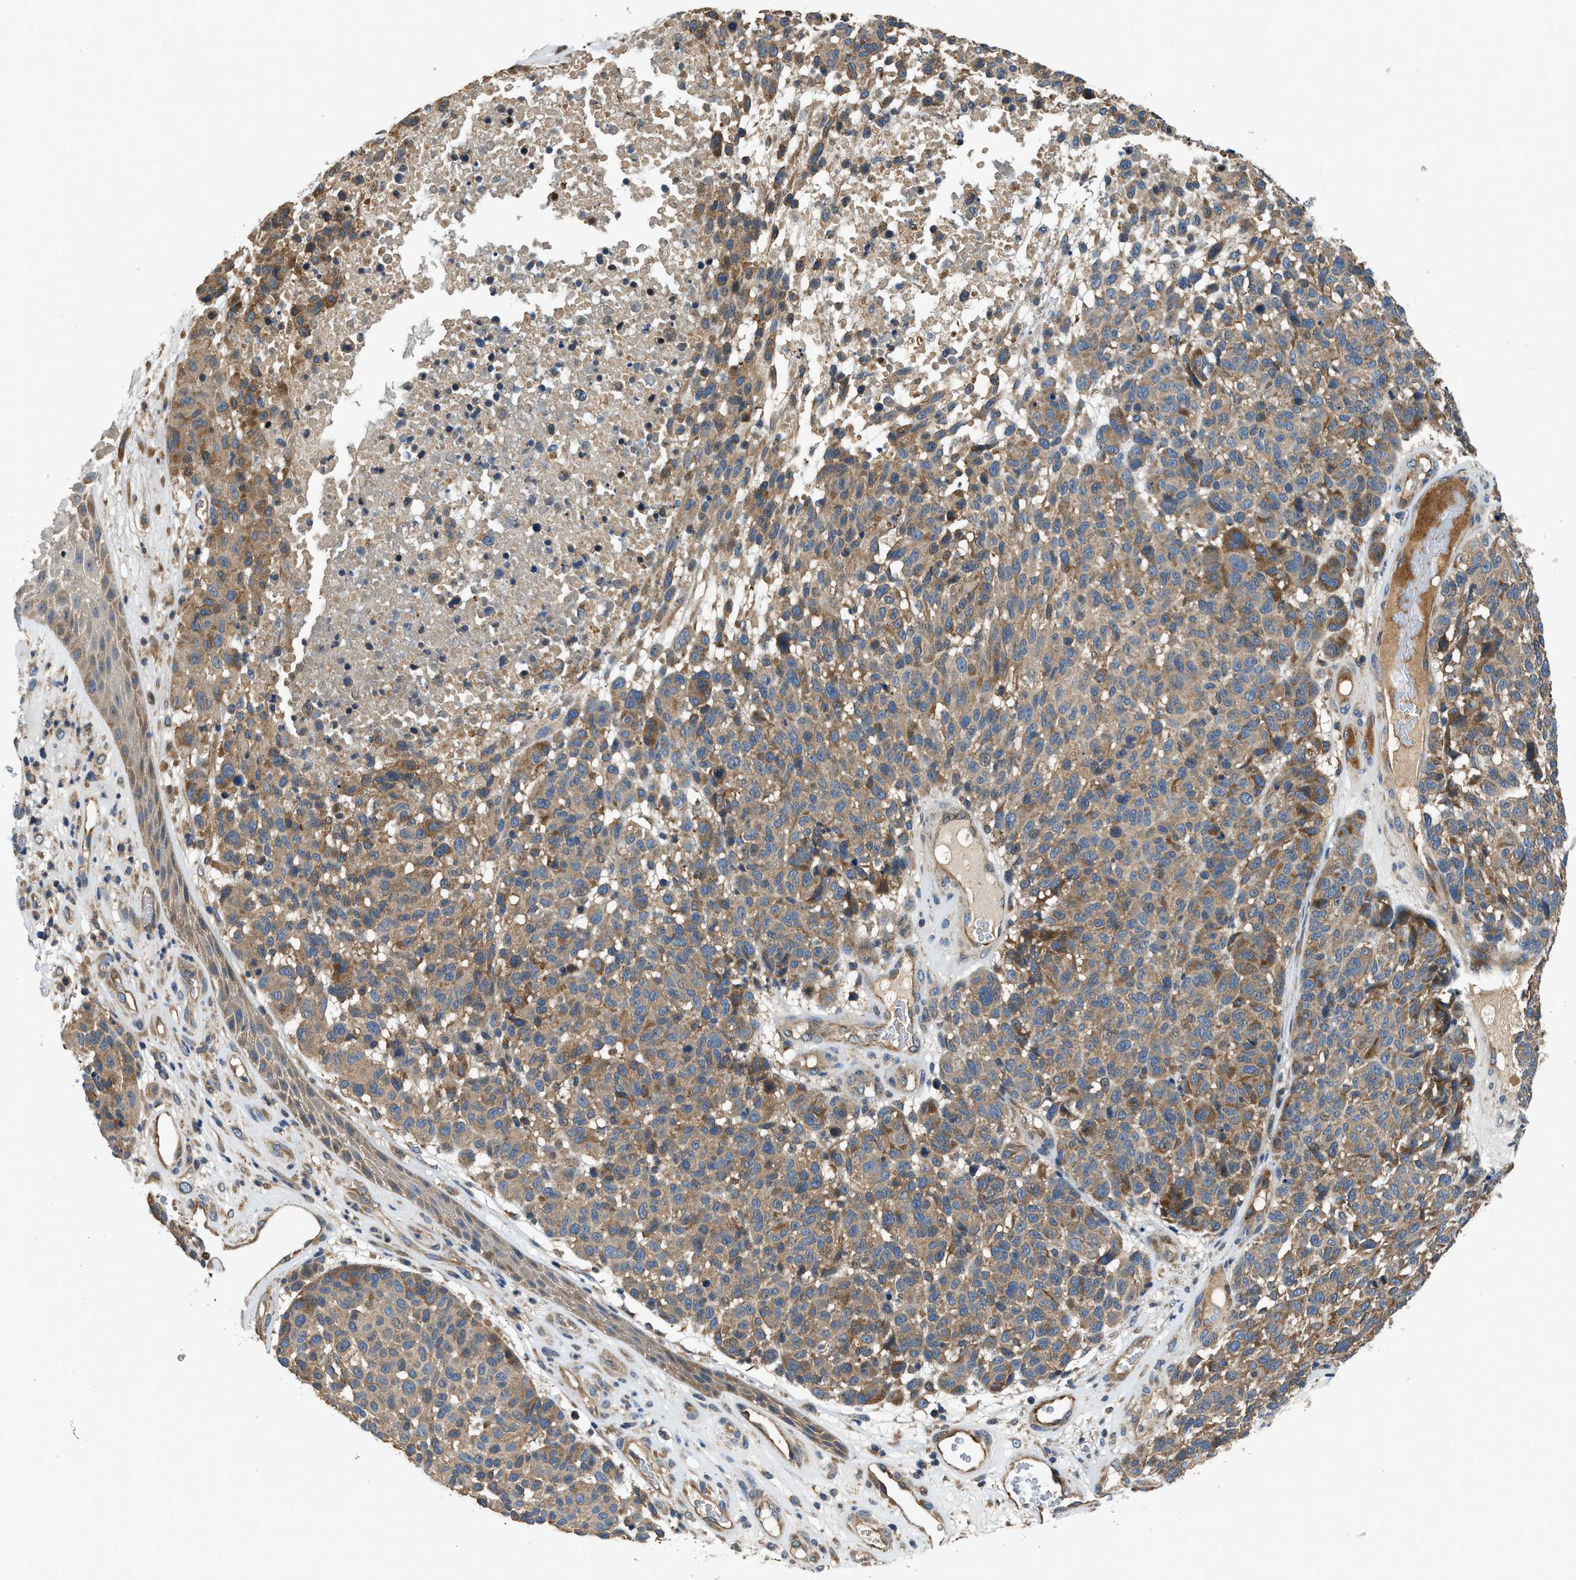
{"staining": {"intensity": "moderate", "quantity": ">75%", "location": "cytoplasmic/membranous"}, "tissue": "melanoma", "cell_type": "Tumor cells", "image_type": "cancer", "snomed": [{"axis": "morphology", "description": "Malignant melanoma, NOS"}, {"axis": "topography", "description": "Skin"}], "caption": "The photomicrograph demonstrates staining of malignant melanoma, revealing moderate cytoplasmic/membranous protein expression (brown color) within tumor cells. (DAB (3,3'-diaminobenzidine) = brown stain, brightfield microscopy at high magnification).", "gene": "IL3RA", "patient": {"sex": "male", "age": 59}}